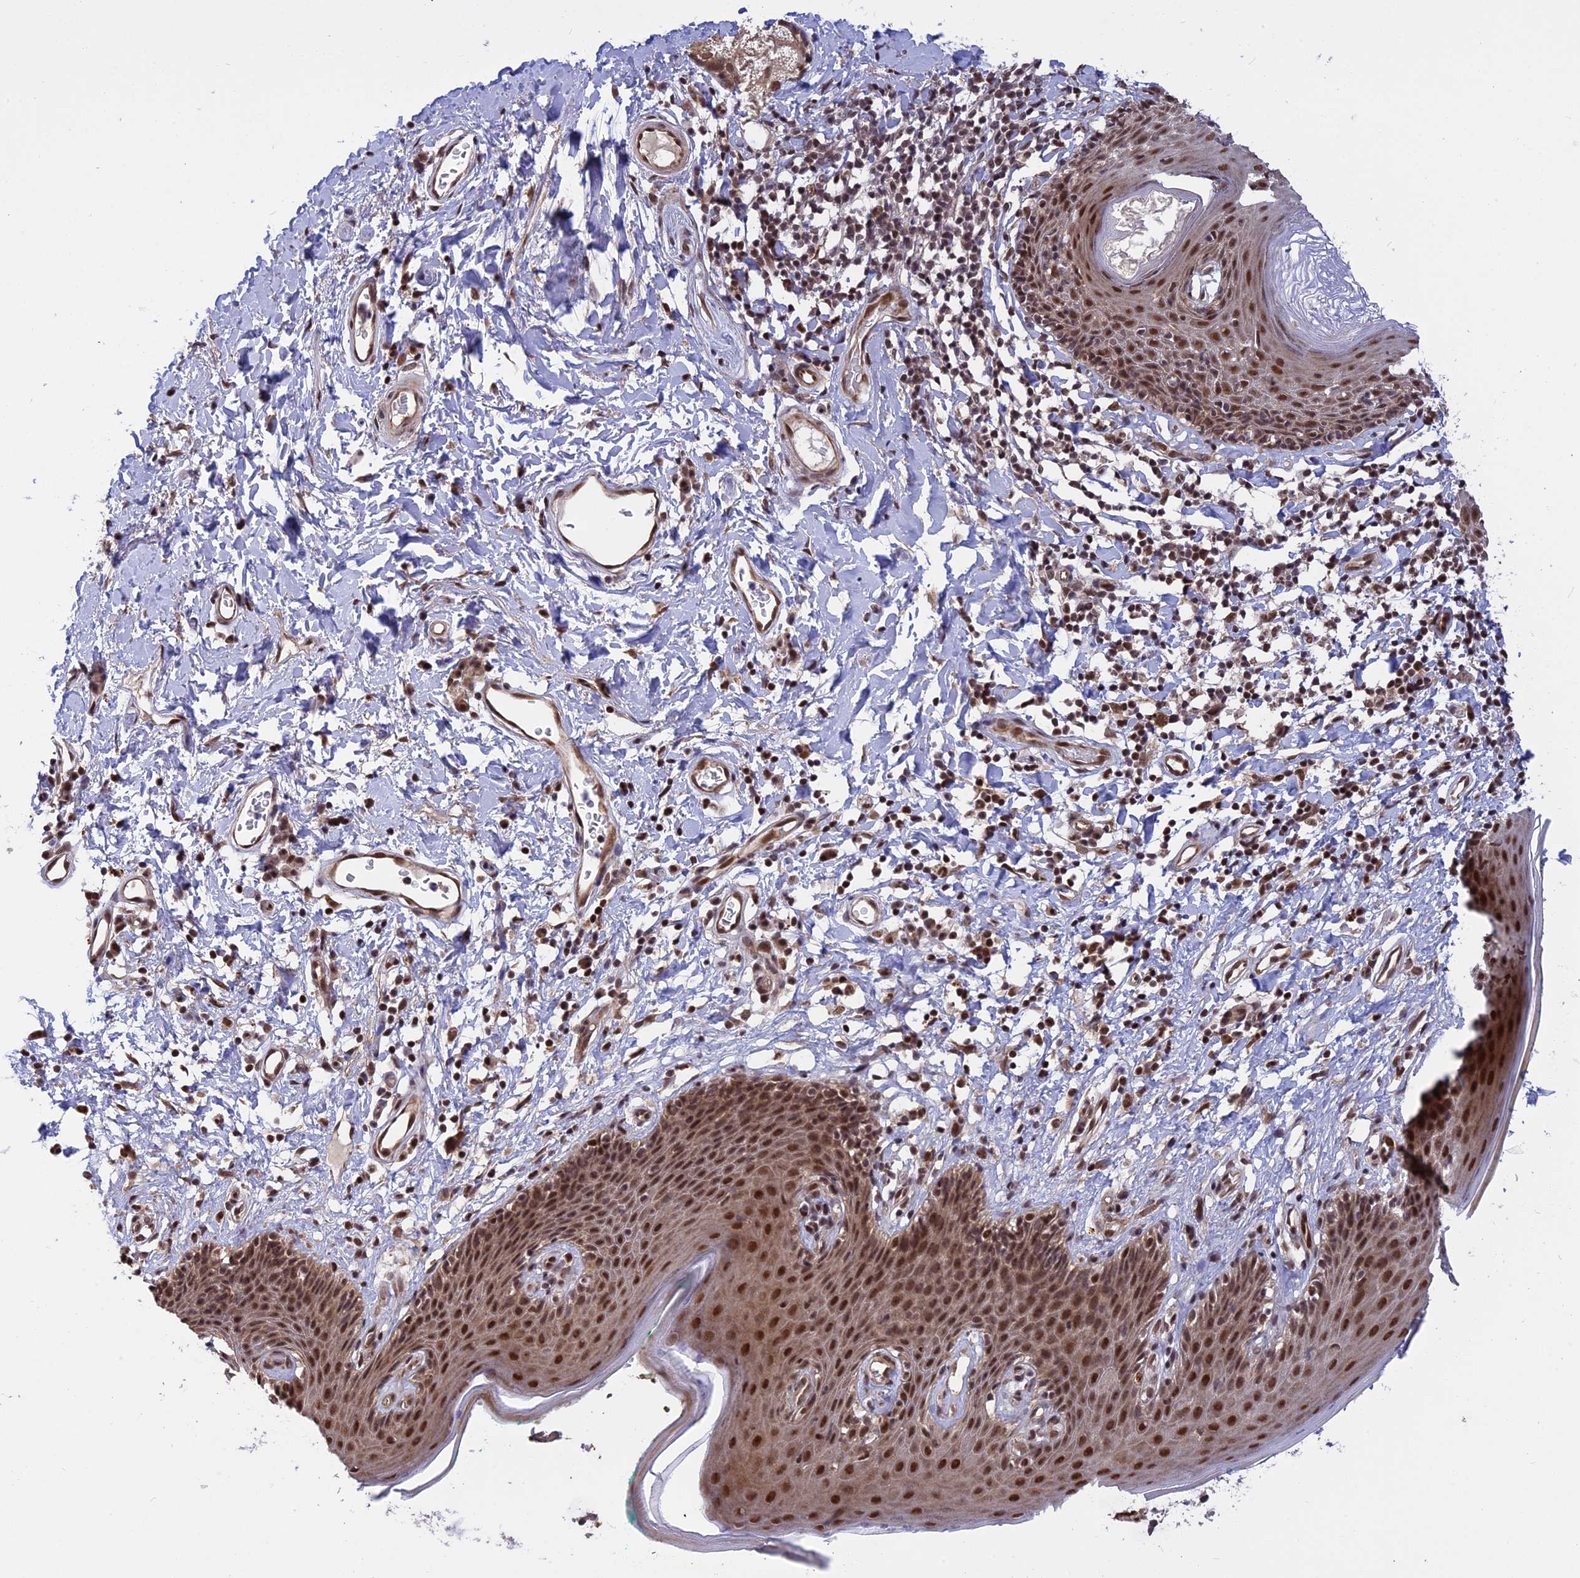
{"staining": {"intensity": "strong", "quantity": ">75%", "location": "nuclear"}, "tissue": "skin", "cell_type": "Epidermal cells", "image_type": "normal", "snomed": [{"axis": "morphology", "description": "Normal tissue, NOS"}, {"axis": "topography", "description": "Vulva"}], "caption": "A micrograph showing strong nuclear positivity in about >75% of epidermal cells in unremarkable skin, as visualized by brown immunohistochemical staining.", "gene": "POLR2C", "patient": {"sex": "female", "age": 66}}